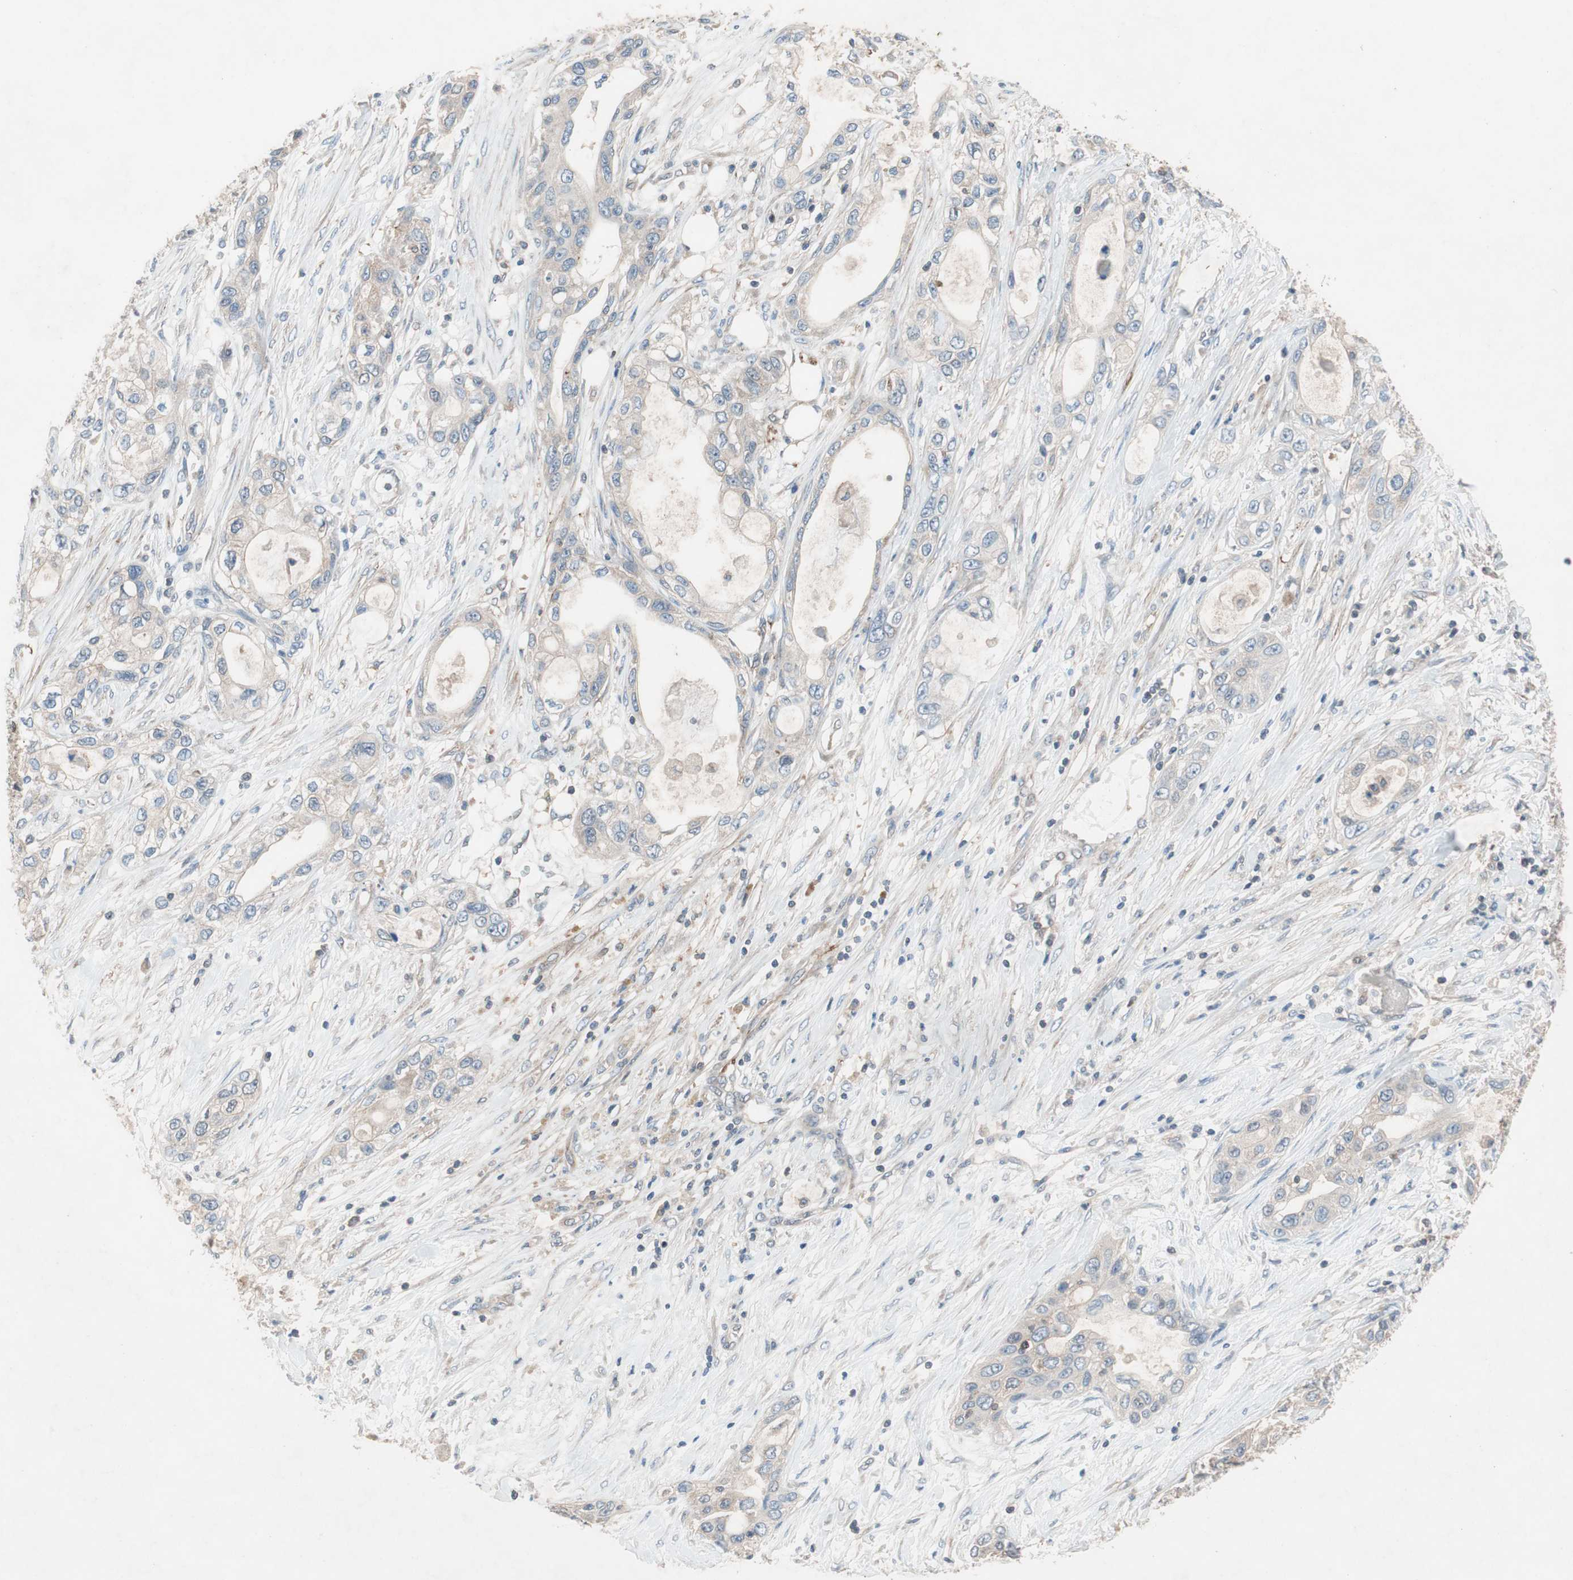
{"staining": {"intensity": "negative", "quantity": "none", "location": "none"}, "tissue": "pancreatic cancer", "cell_type": "Tumor cells", "image_type": "cancer", "snomed": [{"axis": "morphology", "description": "Adenocarcinoma, NOS"}, {"axis": "topography", "description": "Pancreas"}], "caption": "Protein analysis of pancreatic cancer (adenocarcinoma) displays no significant expression in tumor cells.", "gene": "GALT", "patient": {"sex": "female", "age": 70}}